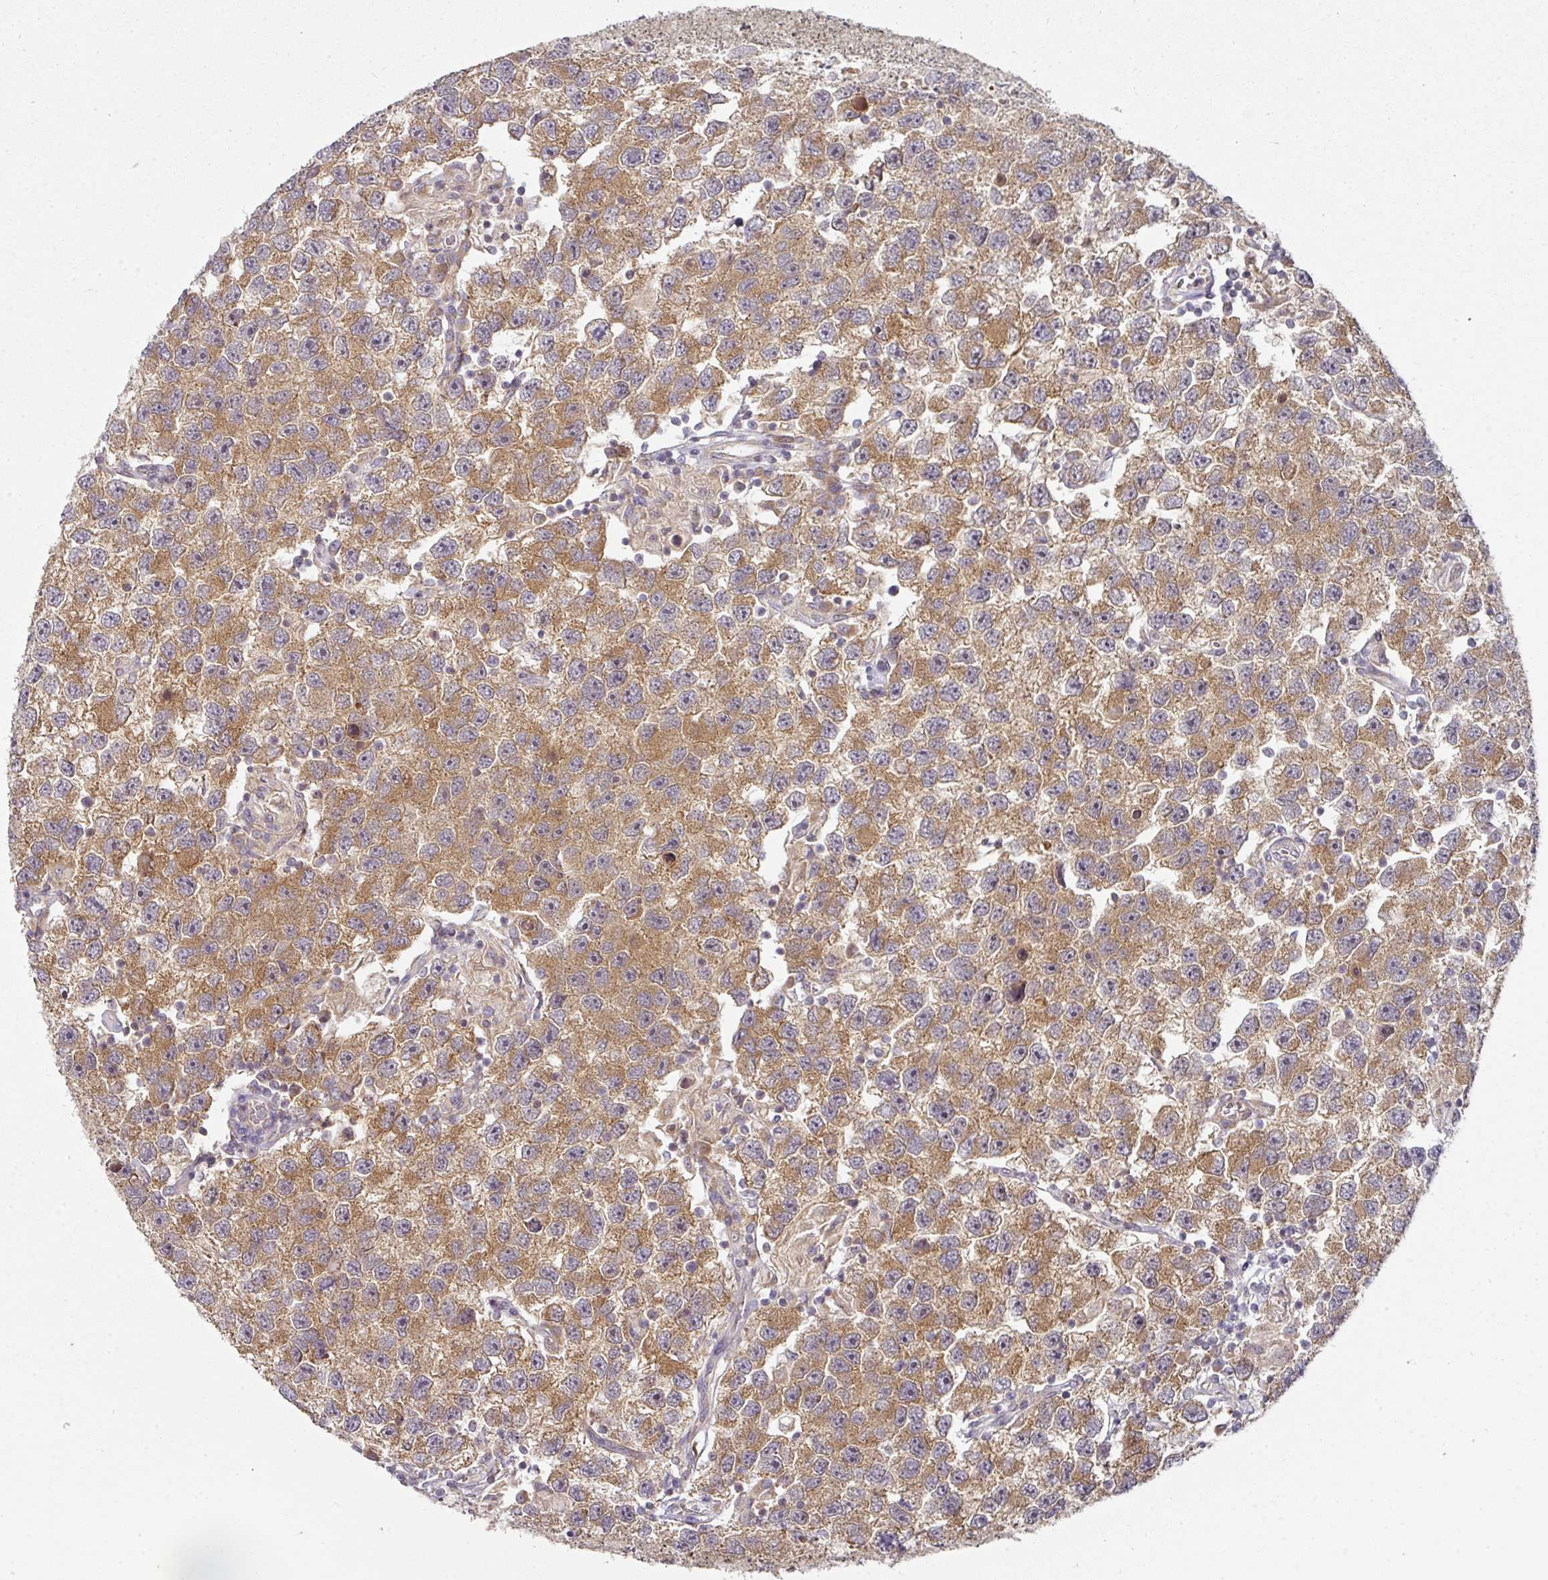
{"staining": {"intensity": "moderate", "quantity": ">75%", "location": "cytoplasmic/membranous"}, "tissue": "testis cancer", "cell_type": "Tumor cells", "image_type": "cancer", "snomed": [{"axis": "morphology", "description": "Seminoma, NOS"}, {"axis": "topography", "description": "Testis"}], "caption": "A photomicrograph of testis seminoma stained for a protein exhibits moderate cytoplasmic/membranous brown staining in tumor cells.", "gene": "MAP2K2", "patient": {"sex": "male", "age": 26}}